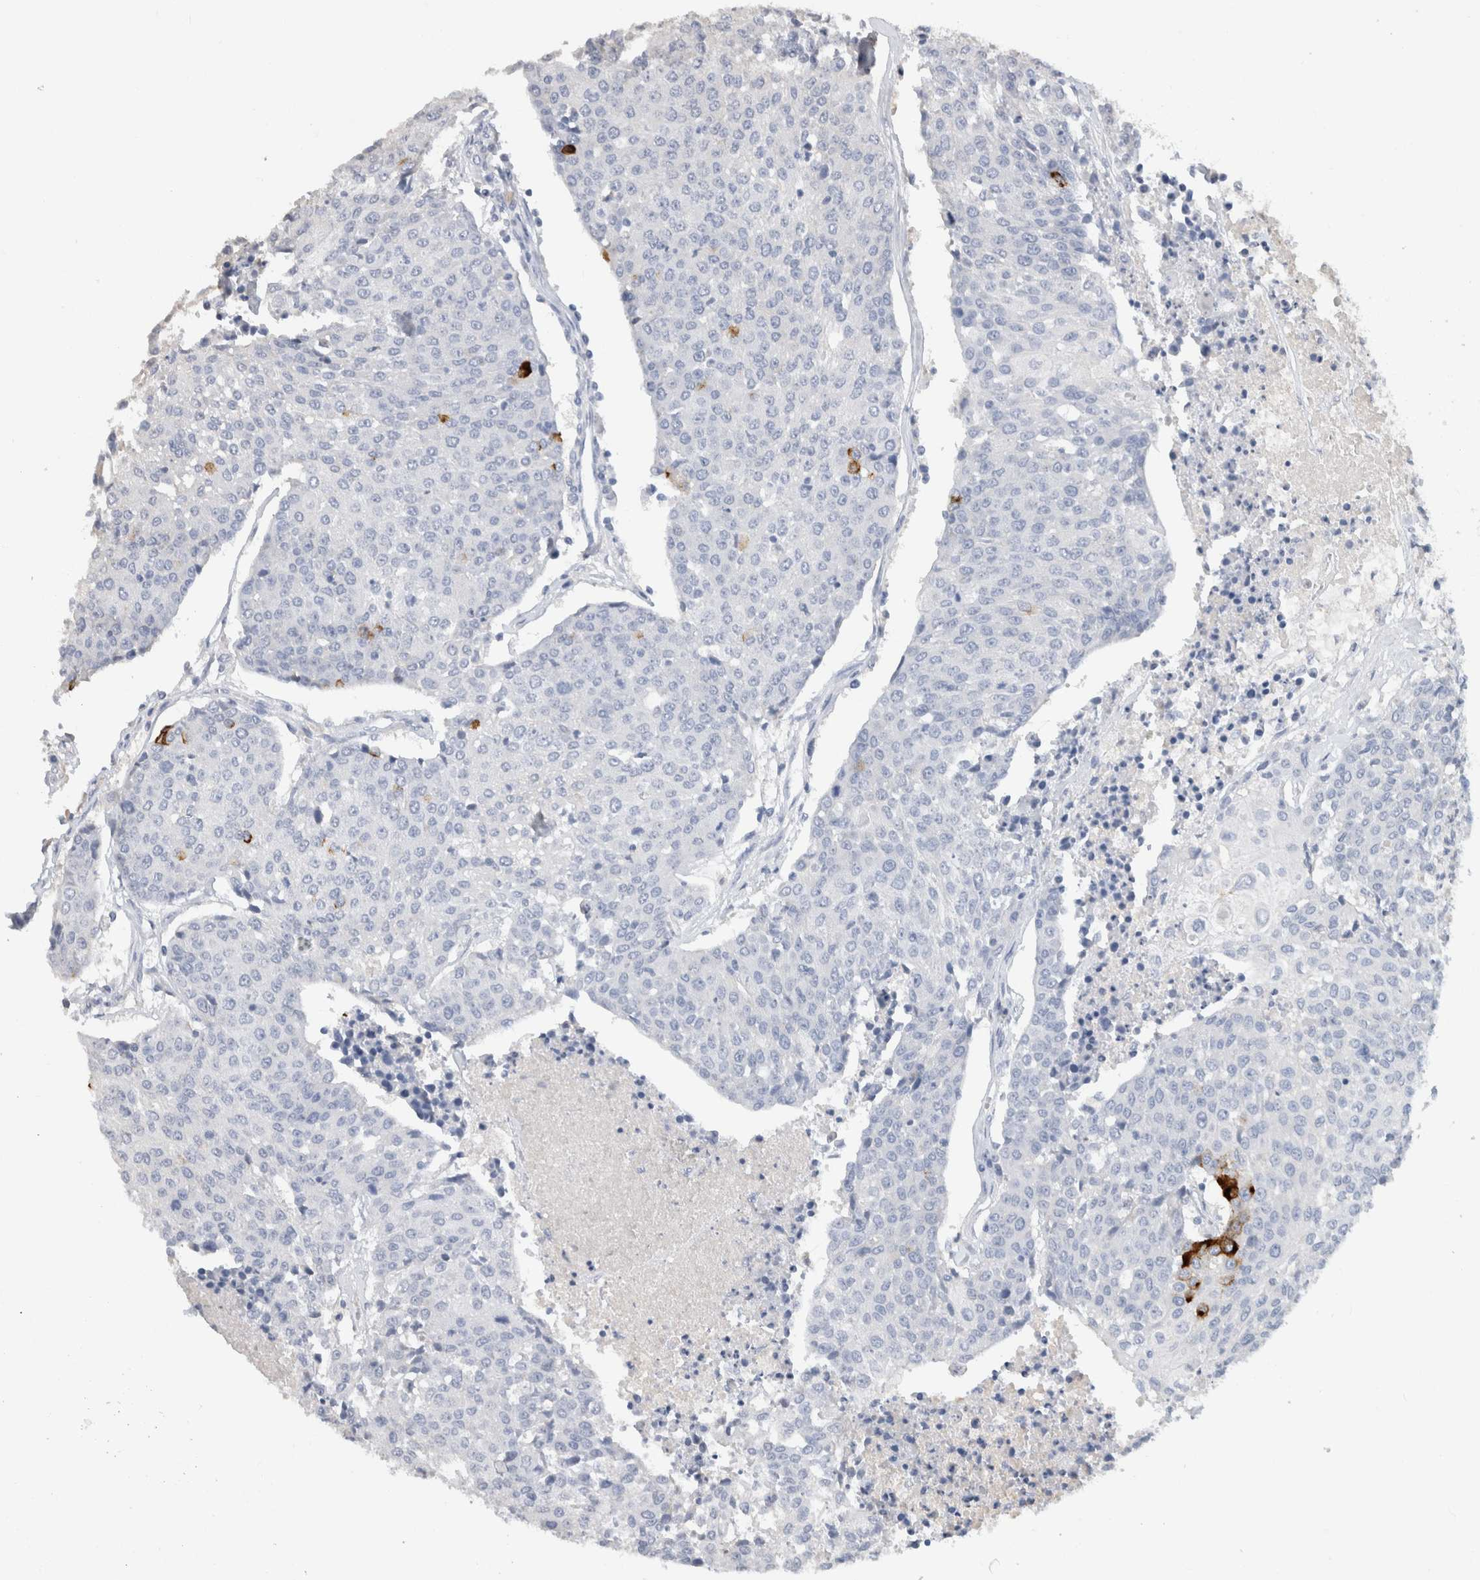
{"staining": {"intensity": "negative", "quantity": "none", "location": "none"}, "tissue": "urothelial cancer", "cell_type": "Tumor cells", "image_type": "cancer", "snomed": [{"axis": "morphology", "description": "Urothelial carcinoma, High grade"}, {"axis": "topography", "description": "Urinary bladder"}], "caption": "Tumor cells show no significant protein positivity in urothelial carcinoma (high-grade). (DAB (3,3'-diaminobenzidine) IHC, high magnification).", "gene": "SCGB1A1", "patient": {"sex": "female", "age": 85}}